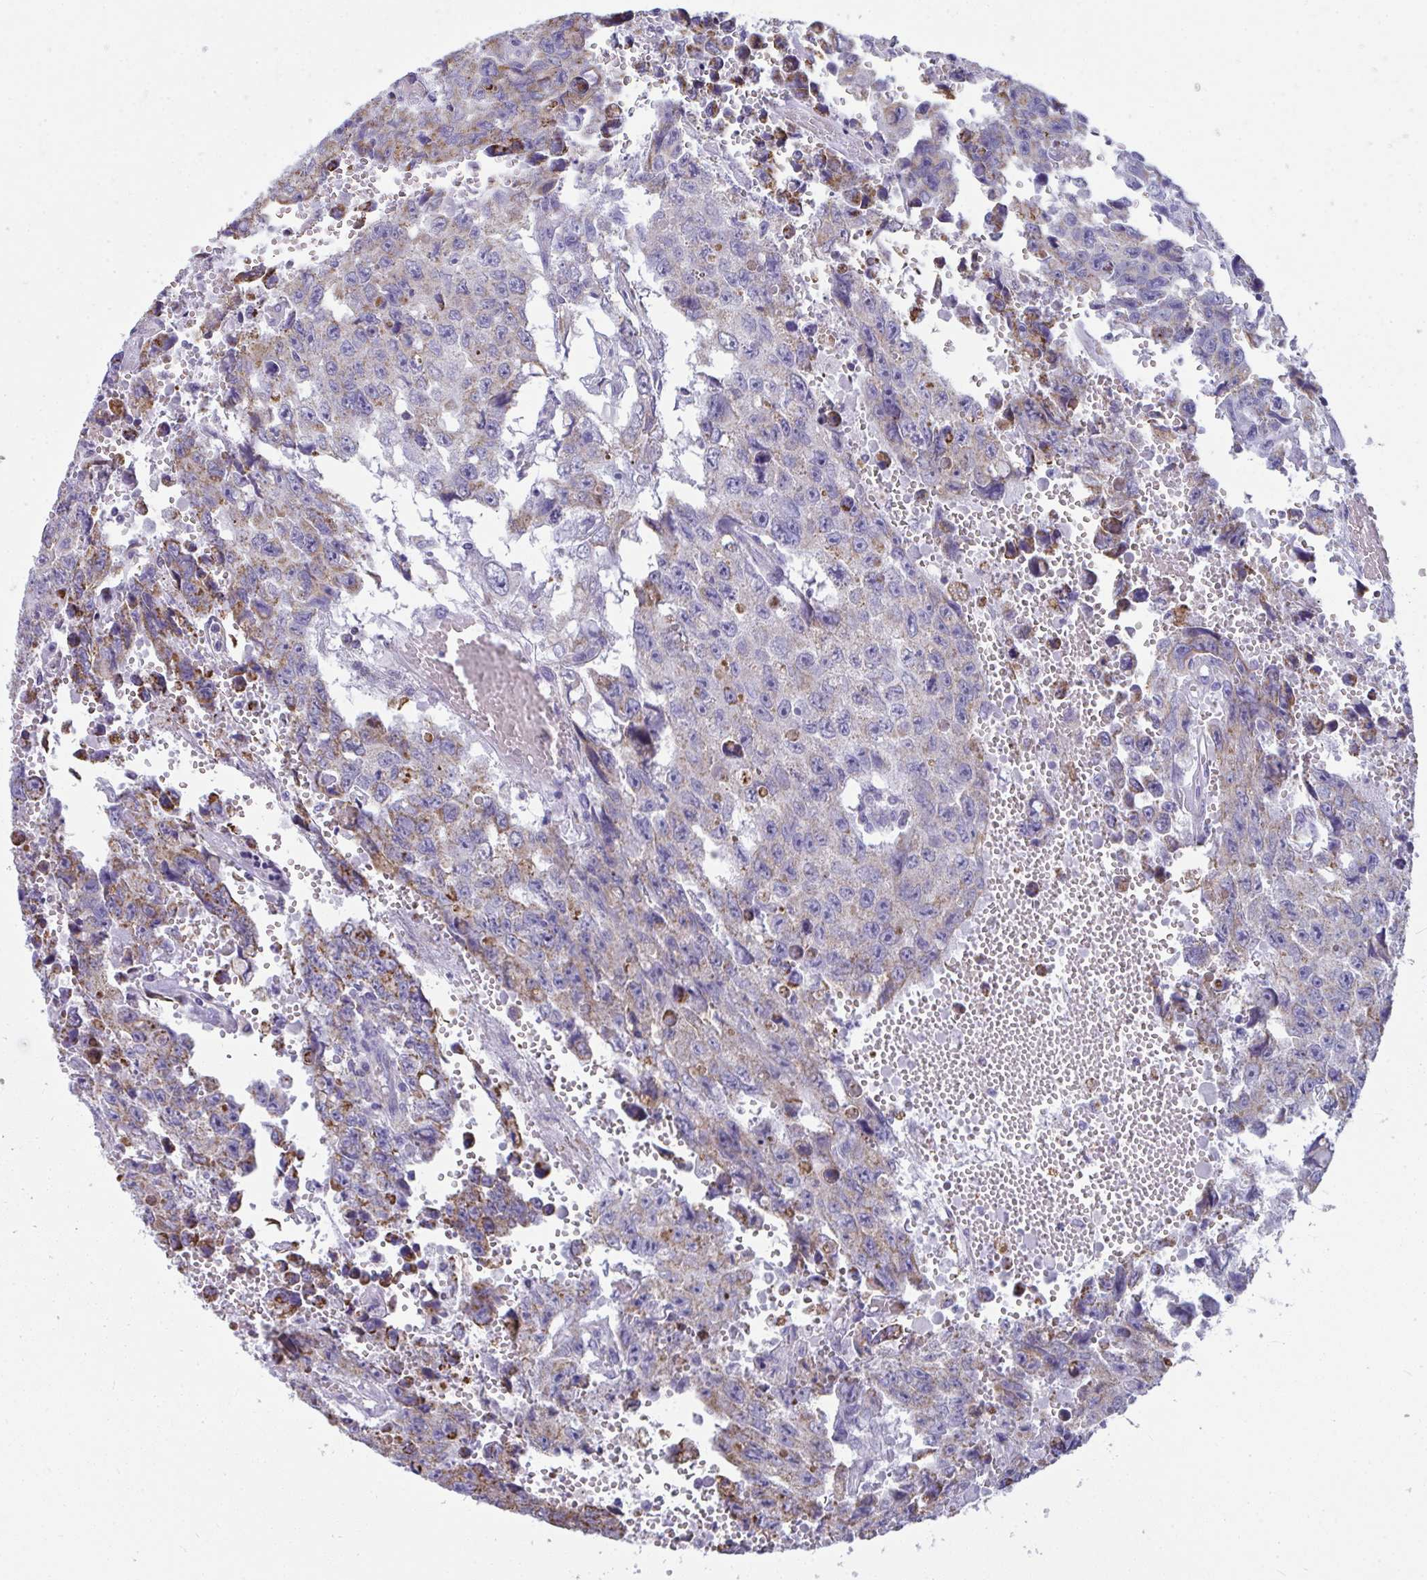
{"staining": {"intensity": "moderate", "quantity": "25%-75%", "location": "cytoplasmic/membranous"}, "tissue": "testis cancer", "cell_type": "Tumor cells", "image_type": "cancer", "snomed": [{"axis": "morphology", "description": "Seminoma, NOS"}, {"axis": "topography", "description": "Testis"}], "caption": "Tumor cells reveal medium levels of moderate cytoplasmic/membranous staining in about 25%-75% of cells in human testis cancer (seminoma). (brown staining indicates protein expression, while blue staining denotes nuclei).", "gene": "SLC6A1", "patient": {"sex": "male", "age": 26}}